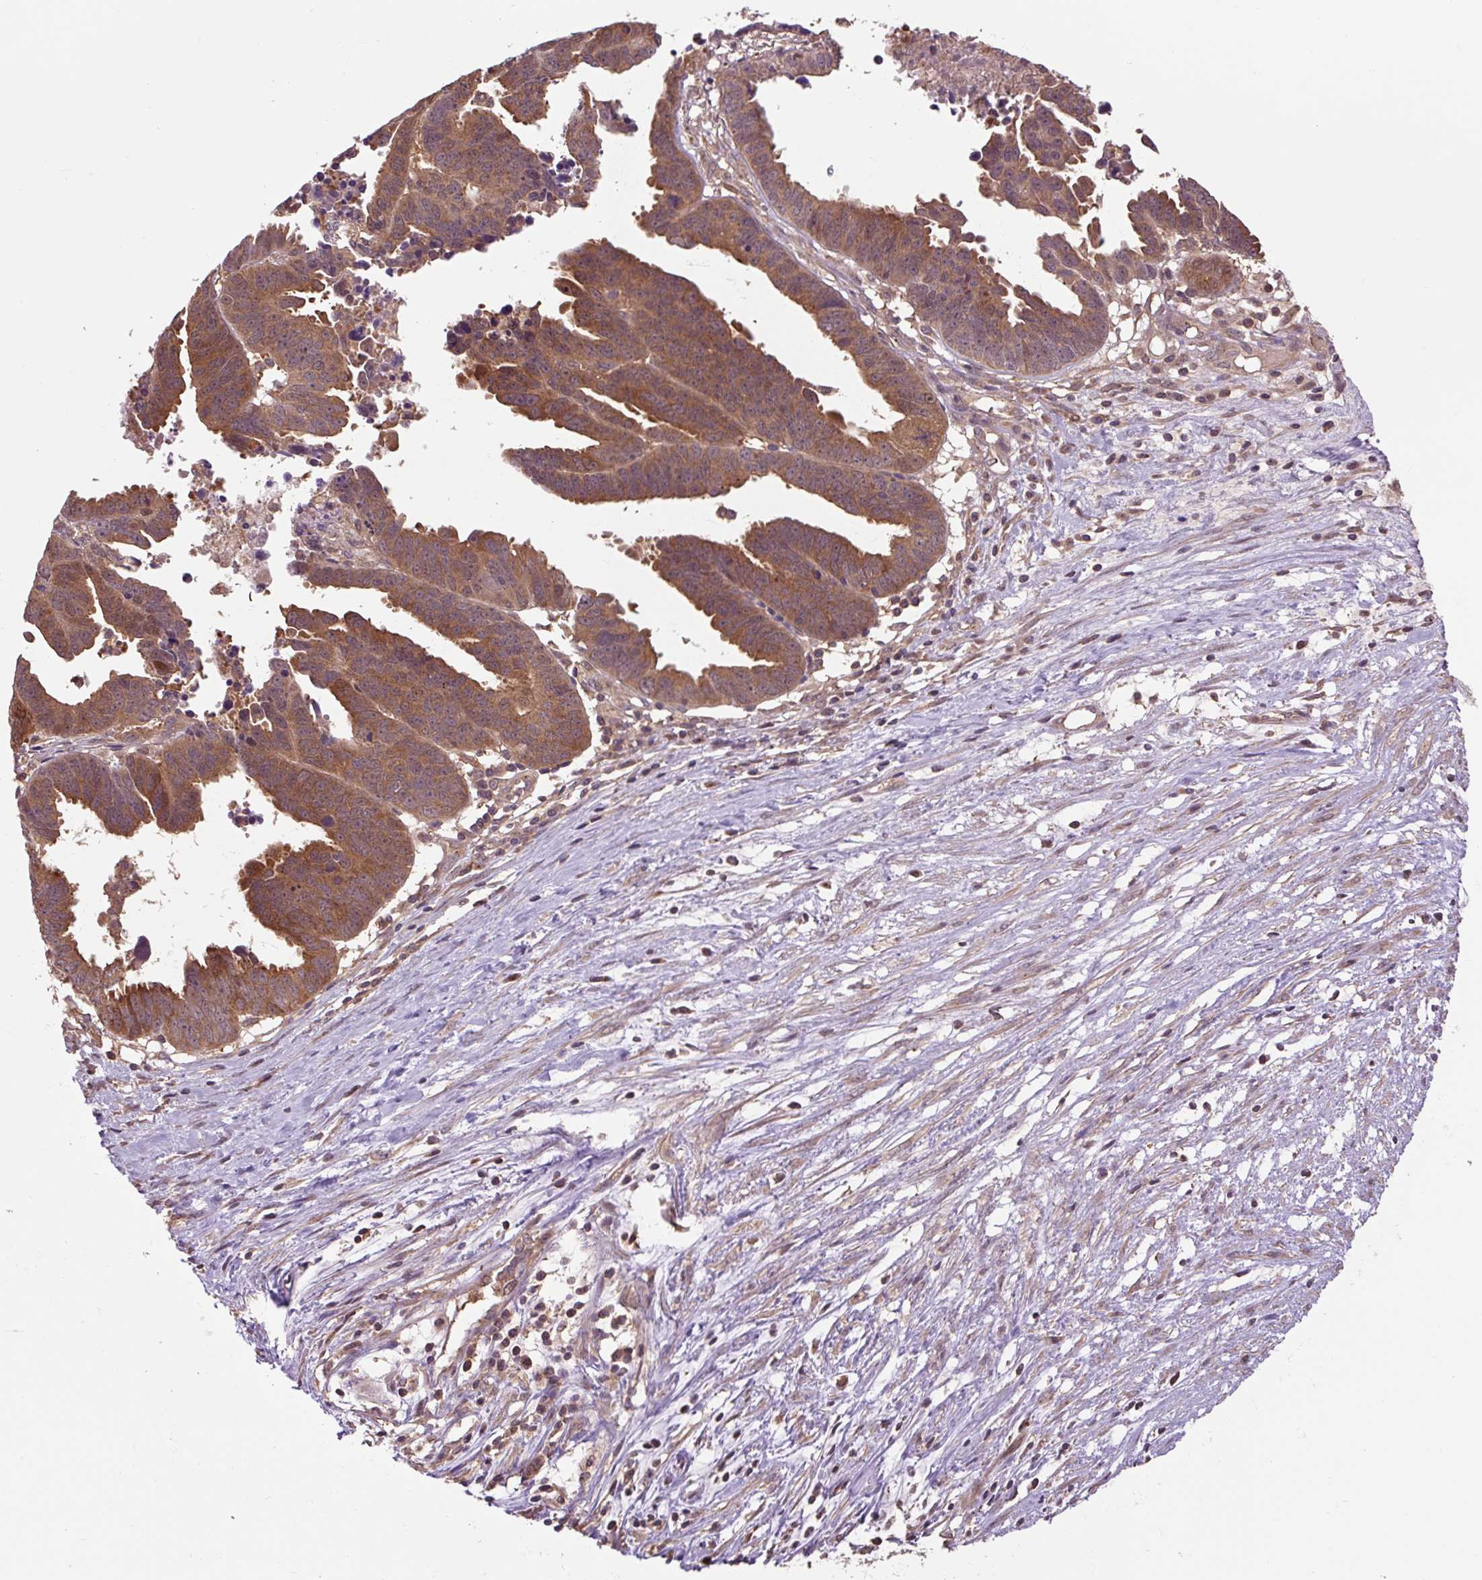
{"staining": {"intensity": "moderate", "quantity": ">75%", "location": "cytoplasmic/membranous"}, "tissue": "ovarian cancer", "cell_type": "Tumor cells", "image_type": "cancer", "snomed": [{"axis": "morphology", "description": "Carcinoma, endometroid"}, {"axis": "morphology", "description": "Cystadenocarcinoma, serous, NOS"}, {"axis": "topography", "description": "Ovary"}], "caption": "Immunohistochemistry (IHC) (DAB (3,3'-diaminobenzidine)) staining of human ovarian cancer (serous cystadenocarcinoma) displays moderate cytoplasmic/membranous protein expression in about >75% of tumor cells.", "gene": "MMS19", "patient": {"sex": "female", "age": 45}}